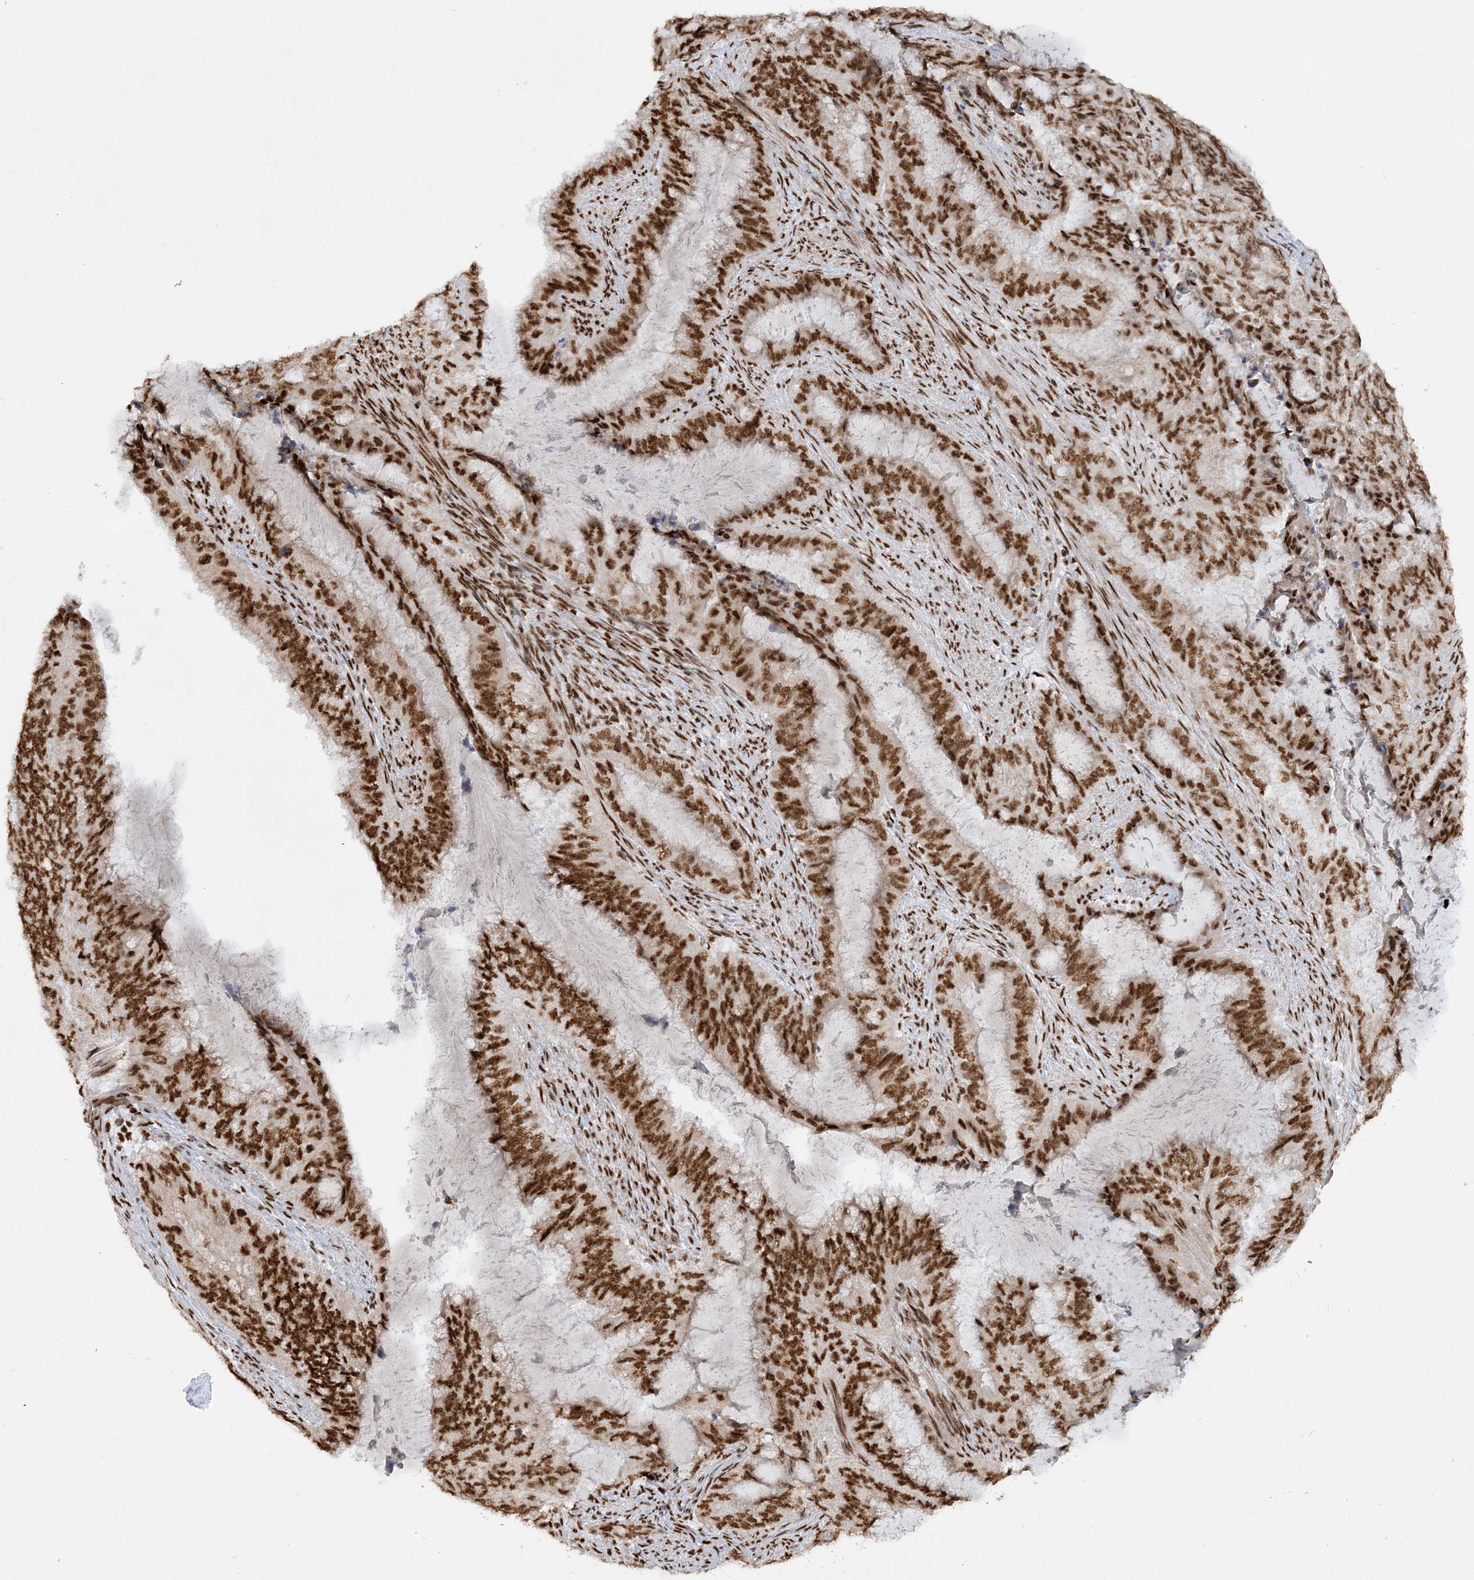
{"staining": {"intensity": "strong", "quantity": ">75%", "location": "nuclear"}, "tissue": "endometrial cancer", "cell_type": "Tumor cells", "image_type": "cancer", "snomed": [{"axis": "morphology", "description": "Adenocarcinoma, NOS"}, {"axis": "topography", "description": "Endometrium"}], "caption": "A high-resolution micrograph shows immunohistochemistry (IHC) staining of endometrial adenocarcinoma, which exhibits strong nuclear staining in about >75% of tumor cells. (DAB IHC, brown staining for protein, blue staining for nuclei).", "gene": "DELE1", "patient": {"sex": "female", "age": 51}}